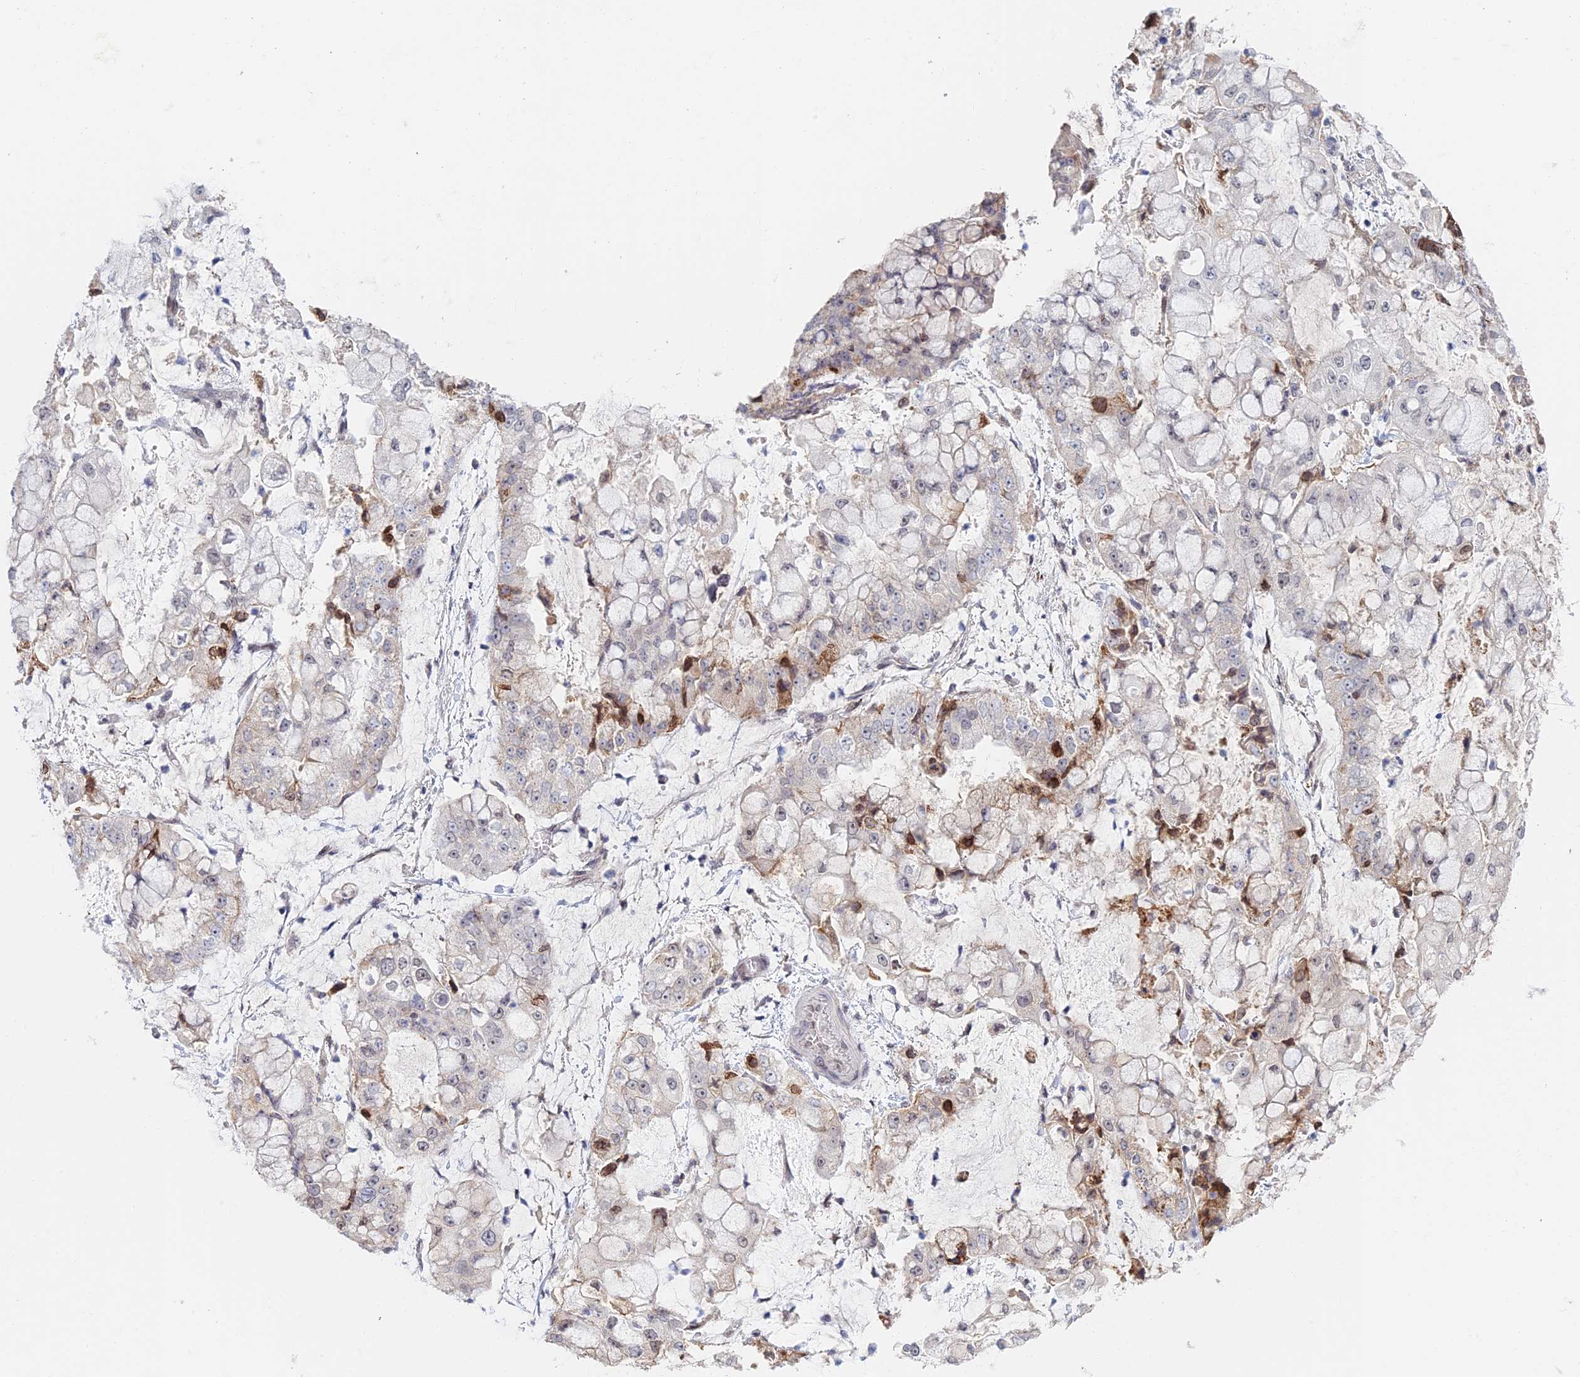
{"staining": {"intensity": "strong", "quantity": "<25%", "location": "cytoplasmic/membranous,nuclear"}, "tissue": "stomach cancer", "cell_type": "Tumor cells", "image_type": "cancer", "snomed": [{"axis": "morphology", "description": "Adenocarcinoma, NOS"}, {"axis": "topography", "description": "Stomach"}], "caption": "Immunohistochemistry (IHC) (DAB (3,3'-diaminobenzidine)) staining of stomach cancer demonstrates strong cytoplasmic/membranous and nuclear protein positivity in about <25% of tumor cells.", "gene": "ZUP1", "patient": {"sex": "male", "age": 76}}